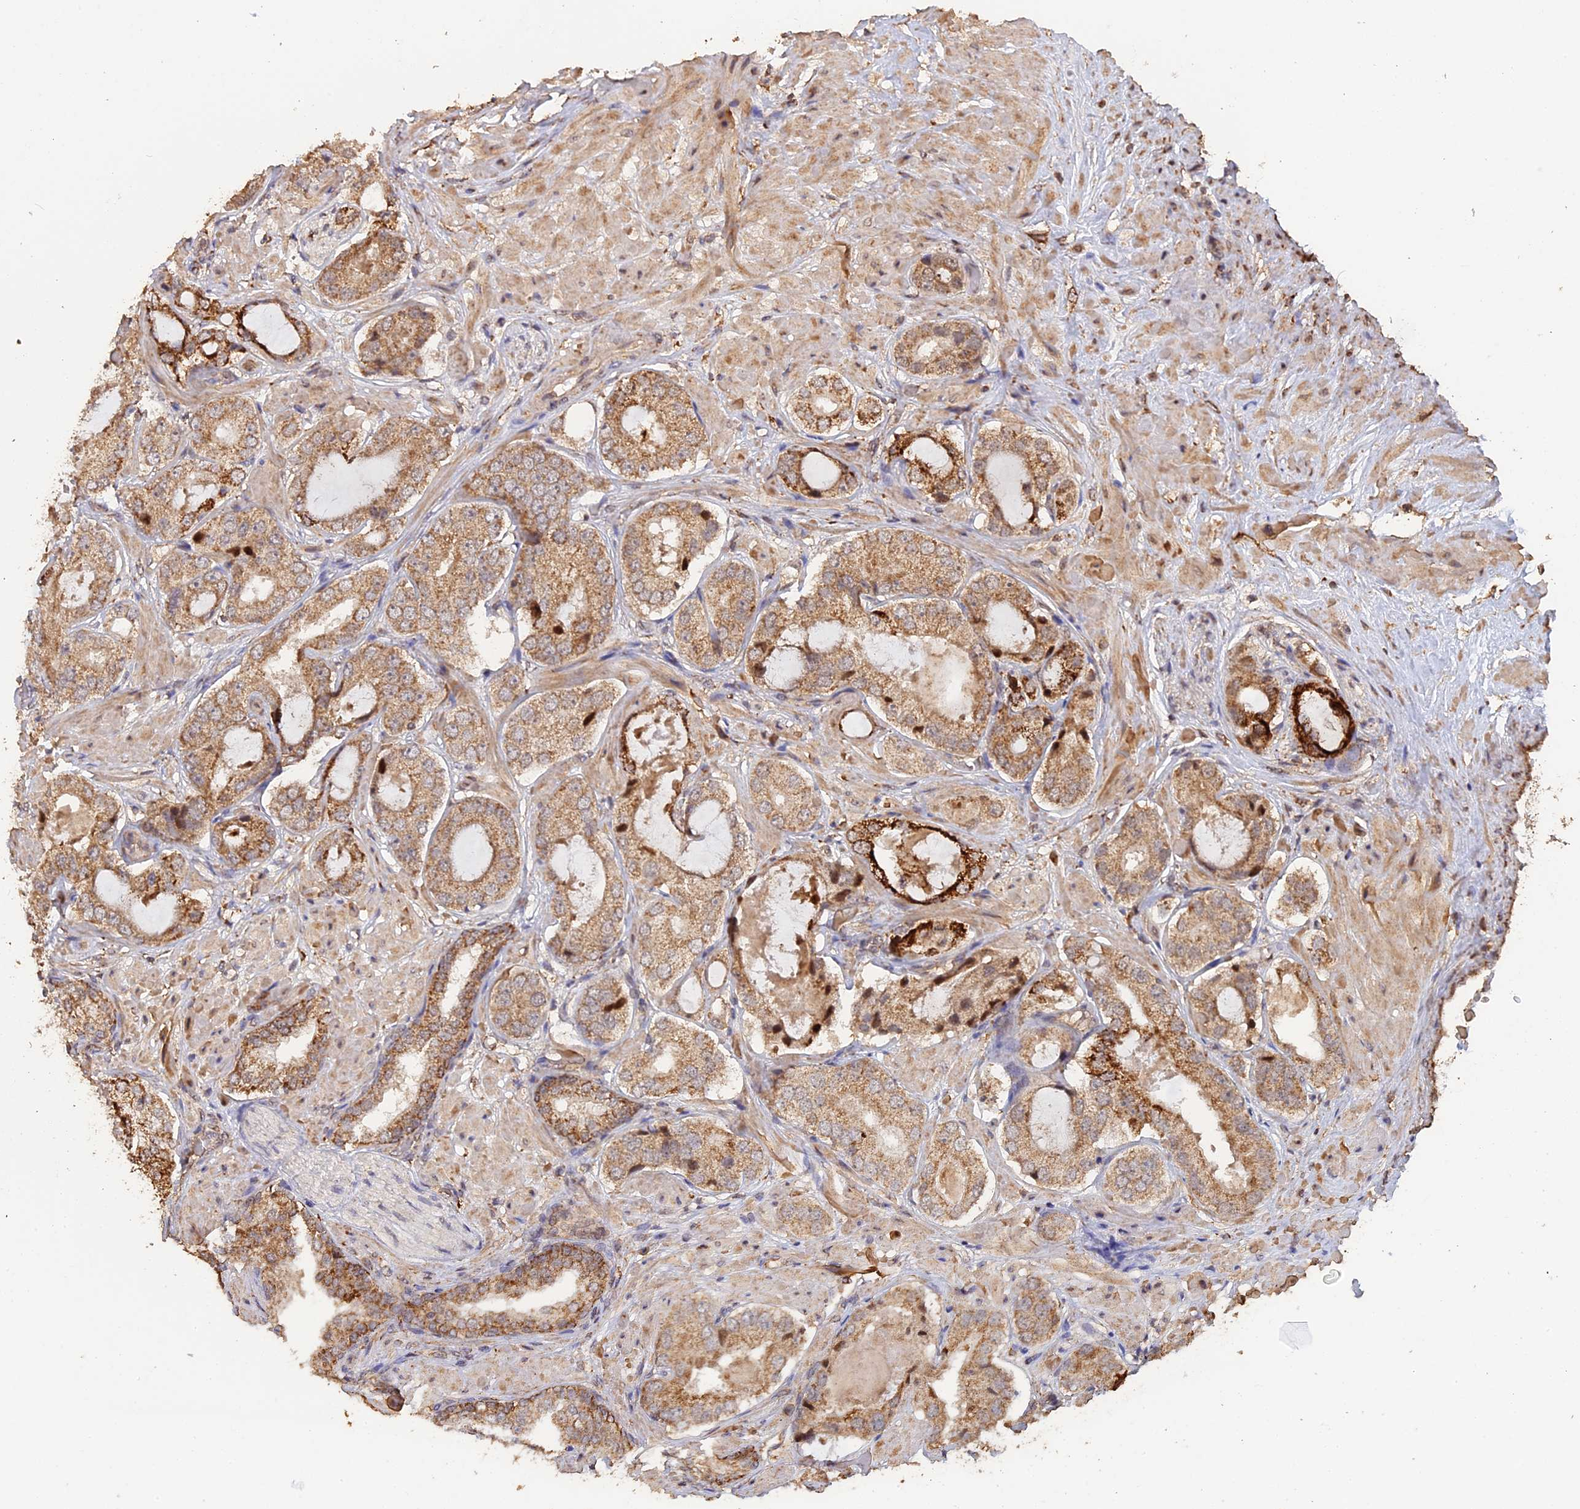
{"staining": {"intensity": "strong", "quantity": "25%-75%", "location": "cytoplasmic/membranous"}, "tissue": "prostate cancer", "cell_type": "Tumor cells", "image_type": "cancer", "snomed": [{"axis": "morphology", "description": "Adenocarcinoma, High grade"}, {"axis": "topography", "description": "Prostate"}], "caption": "This is an image of immunohistochemistry staining of prostate cancer (adenocarcinoma (high-grade)), which shows strong expression in the cytoplasmic/membranous of tumor cells.", "gene": "FAM210B", "patient": {"sex": "male", "age": 59}}